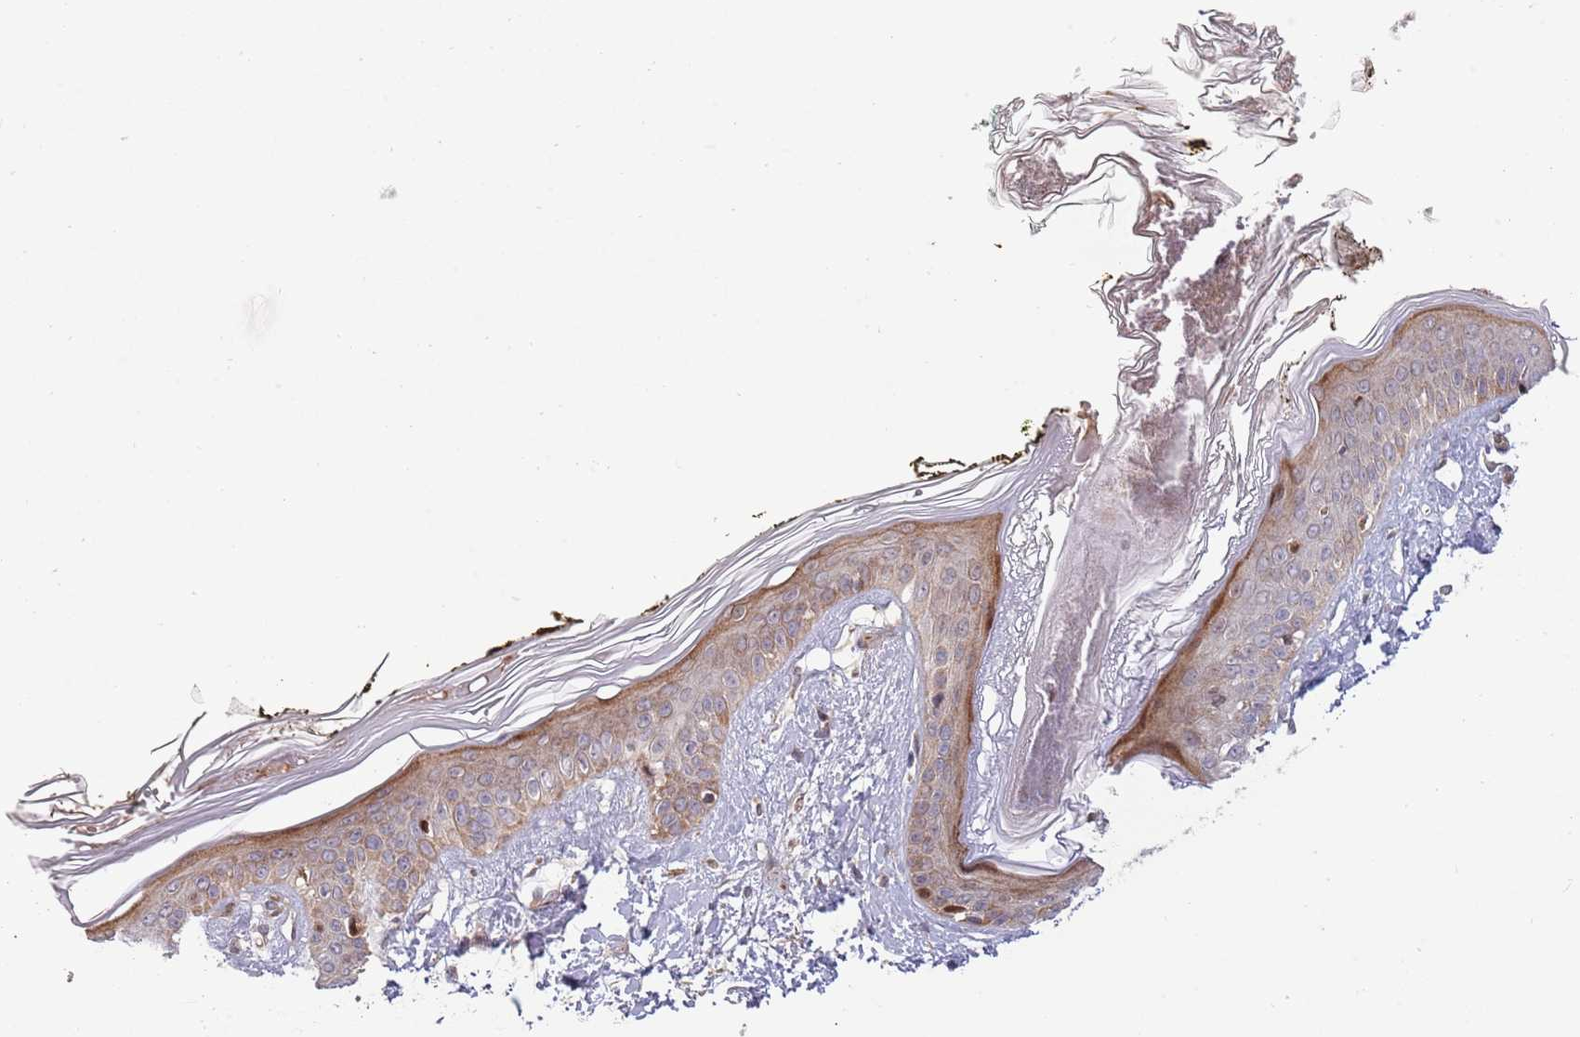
{"staining": {"intensity": "moderate", "quantity": ">75%", "location": "cytoplasmic/membranous,nuclear"}, "tissue": "skin", "cell_type": "Fibroblasts", "image_type": "normal", "snomed": [{"axis": "morphology", "description": "Normal tissue, NOS"}, {"axis": "topography", "description": "Skin"}], "caption": "Immunohistochemistry image of normal skin: human skin stained using immunohistochemistry demonstrates medium levels of moderate protein expression localized specifically in the cytoplasmic/membranous,nuclear of fibroblasts, appearing as a cytoplasmic/membranous,nuclear brown color.", "gene": "SYNDIG1L", "patient": {"sex": "female", "age": 34}}